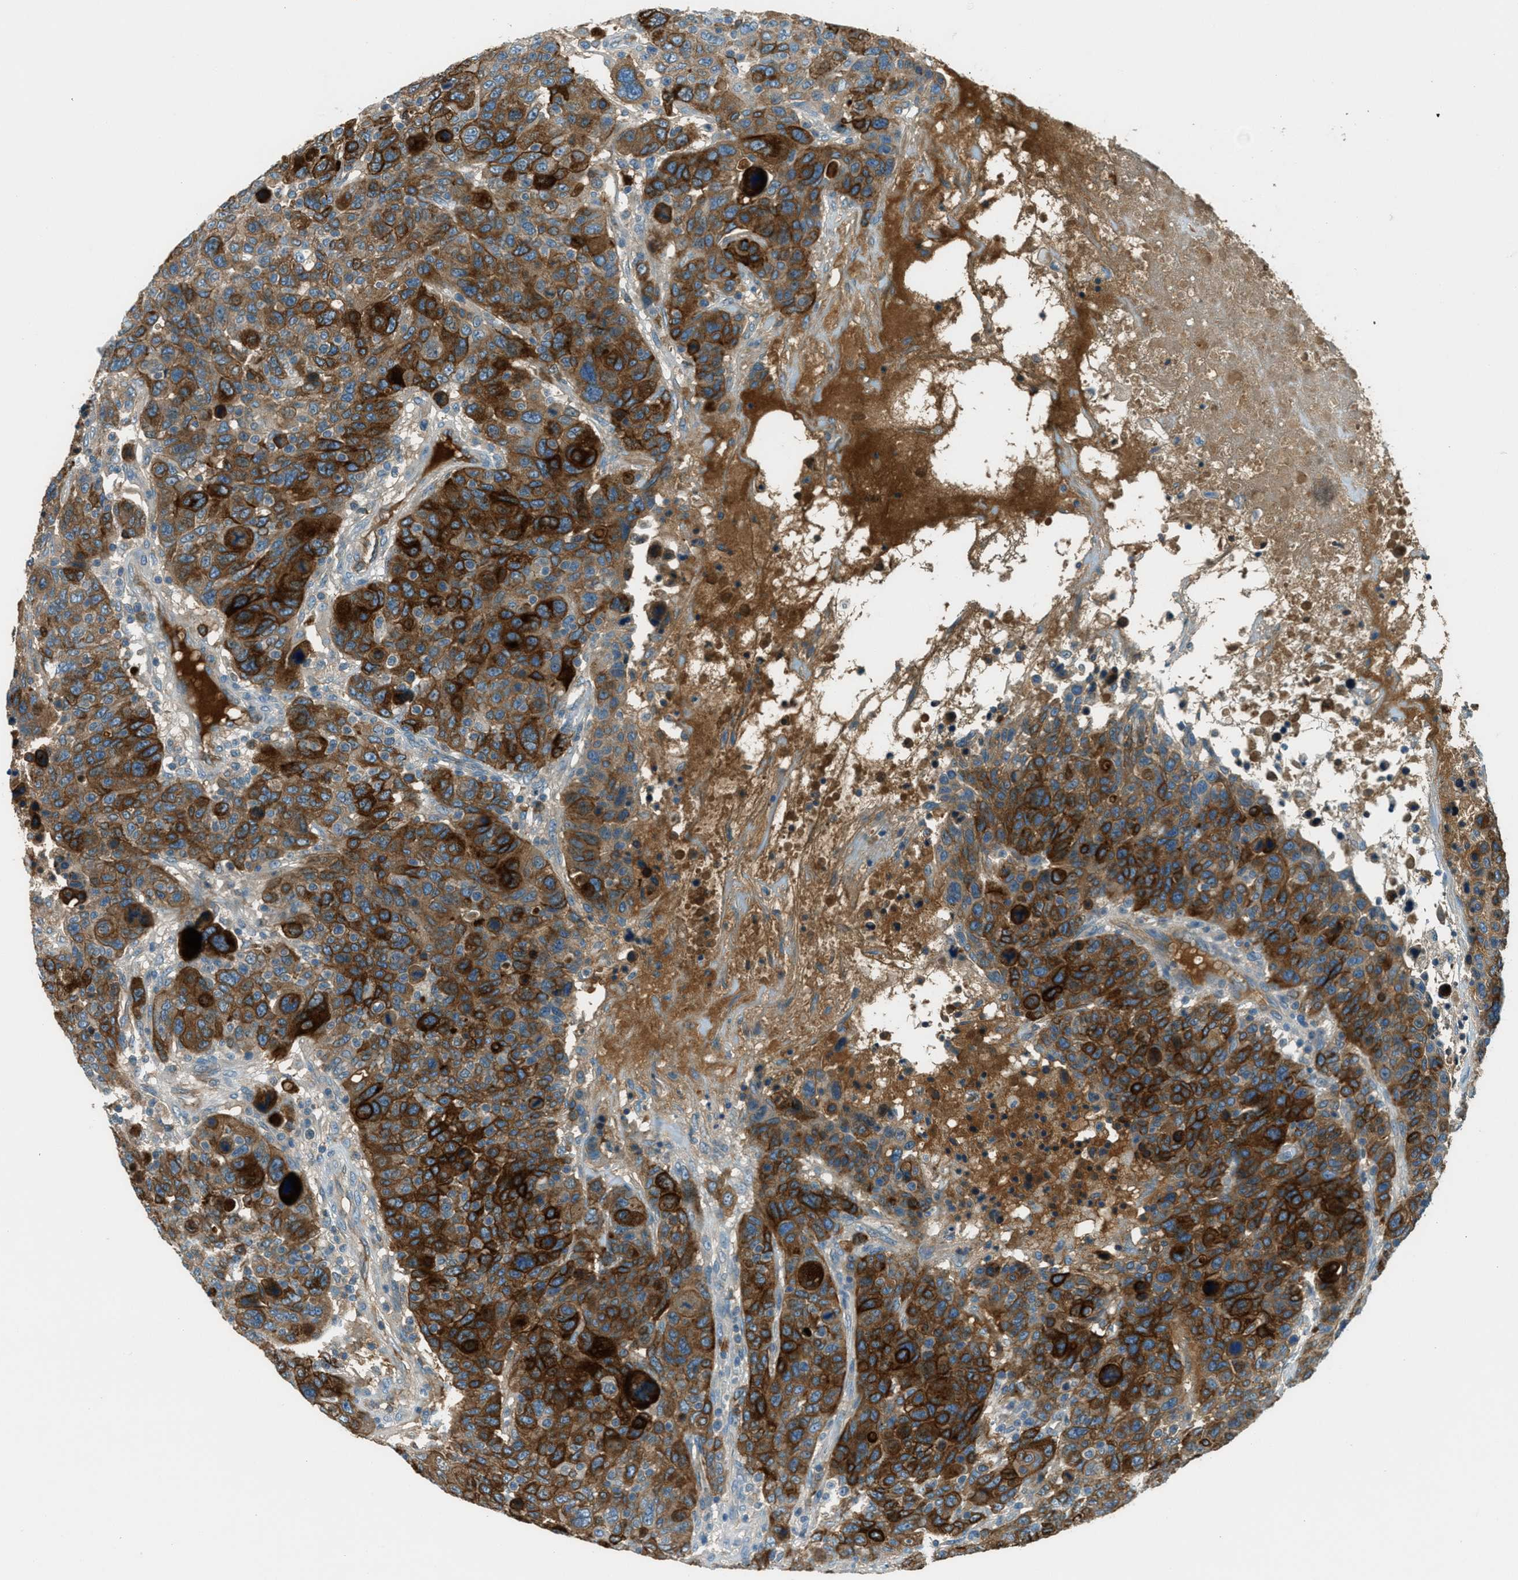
{"staining": {"intensity": "strong", "quantity": ">75%", "location": "cytoplasmic/membranous"}, "tissue": "breast cancer", "cell_type": "Tumor cells", "image_type": "cancer", "snomed": [{"axis": "morphology", "description": "Duct carcinoma"}, {"axis": "topography", "description": "Breast"}], "caption": "There is high levels of strong cytoplasmic/membranous staining in tumor cells of breast intraductal carcinoma, as demonstrated by immunohistochemical staining (brown color).", "gene": "MSLN", "patient": {"sex": "female", "age": 37}}